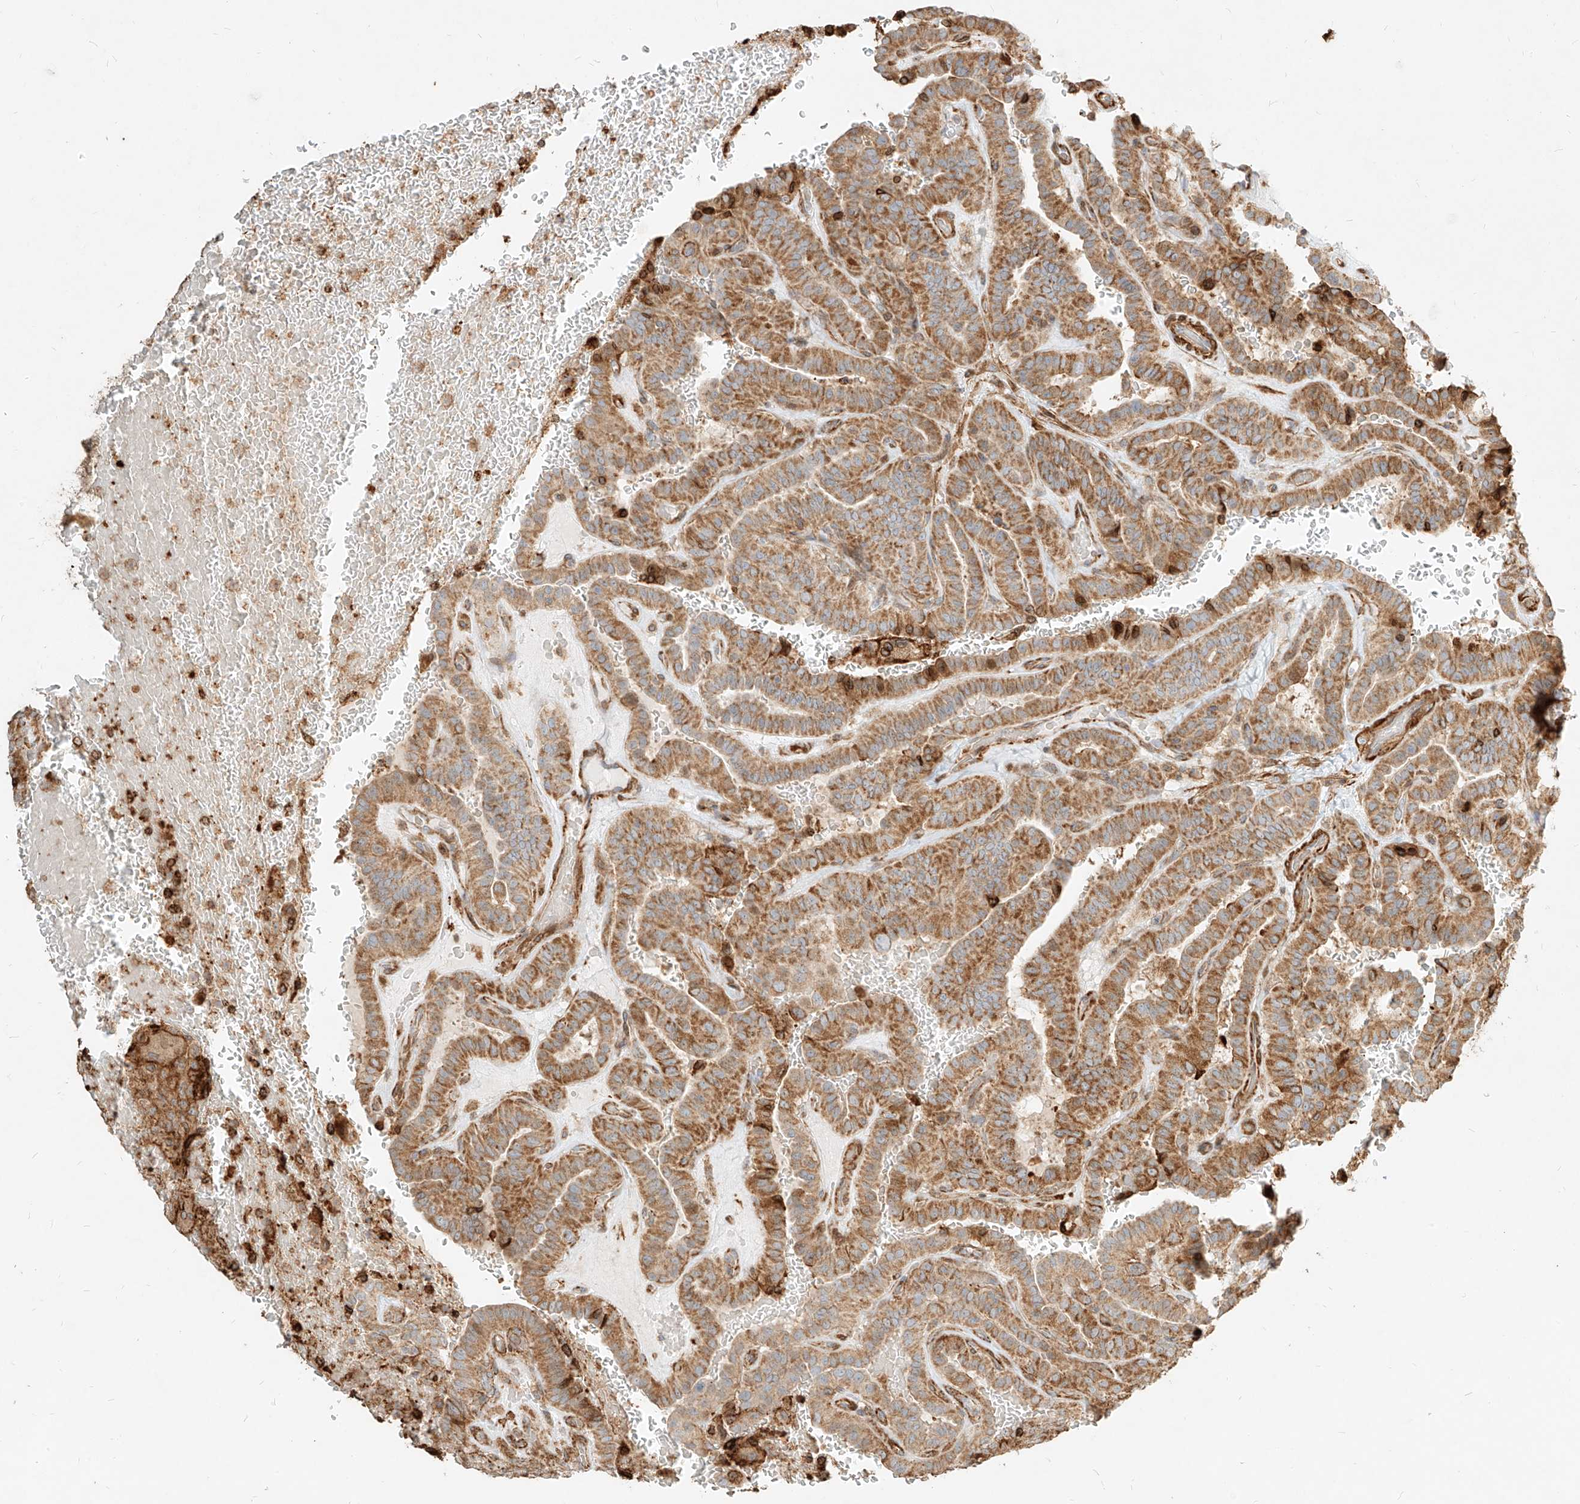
{"staining": {"intensity": "moderate", "quantity": ">75%", "location": "cytoplasmic/membranous"}, "tissue": "thyroid cancer", "cell_type": "Tumor cells", "image_type": "cancer", "snomed": [{"axis": "morphology", "description": "Papillary adenocarcinoma, NOS"}, {"axis": "topography", "description": "Thyroid gland"}], "caption": "Thyroid cancer (papillary adenocarcinoma) stained with a protein marker demonstrates moderate staining in tumor cells.", "gene": "MTX2", "patient": {"sex": "male", "age": 77}}